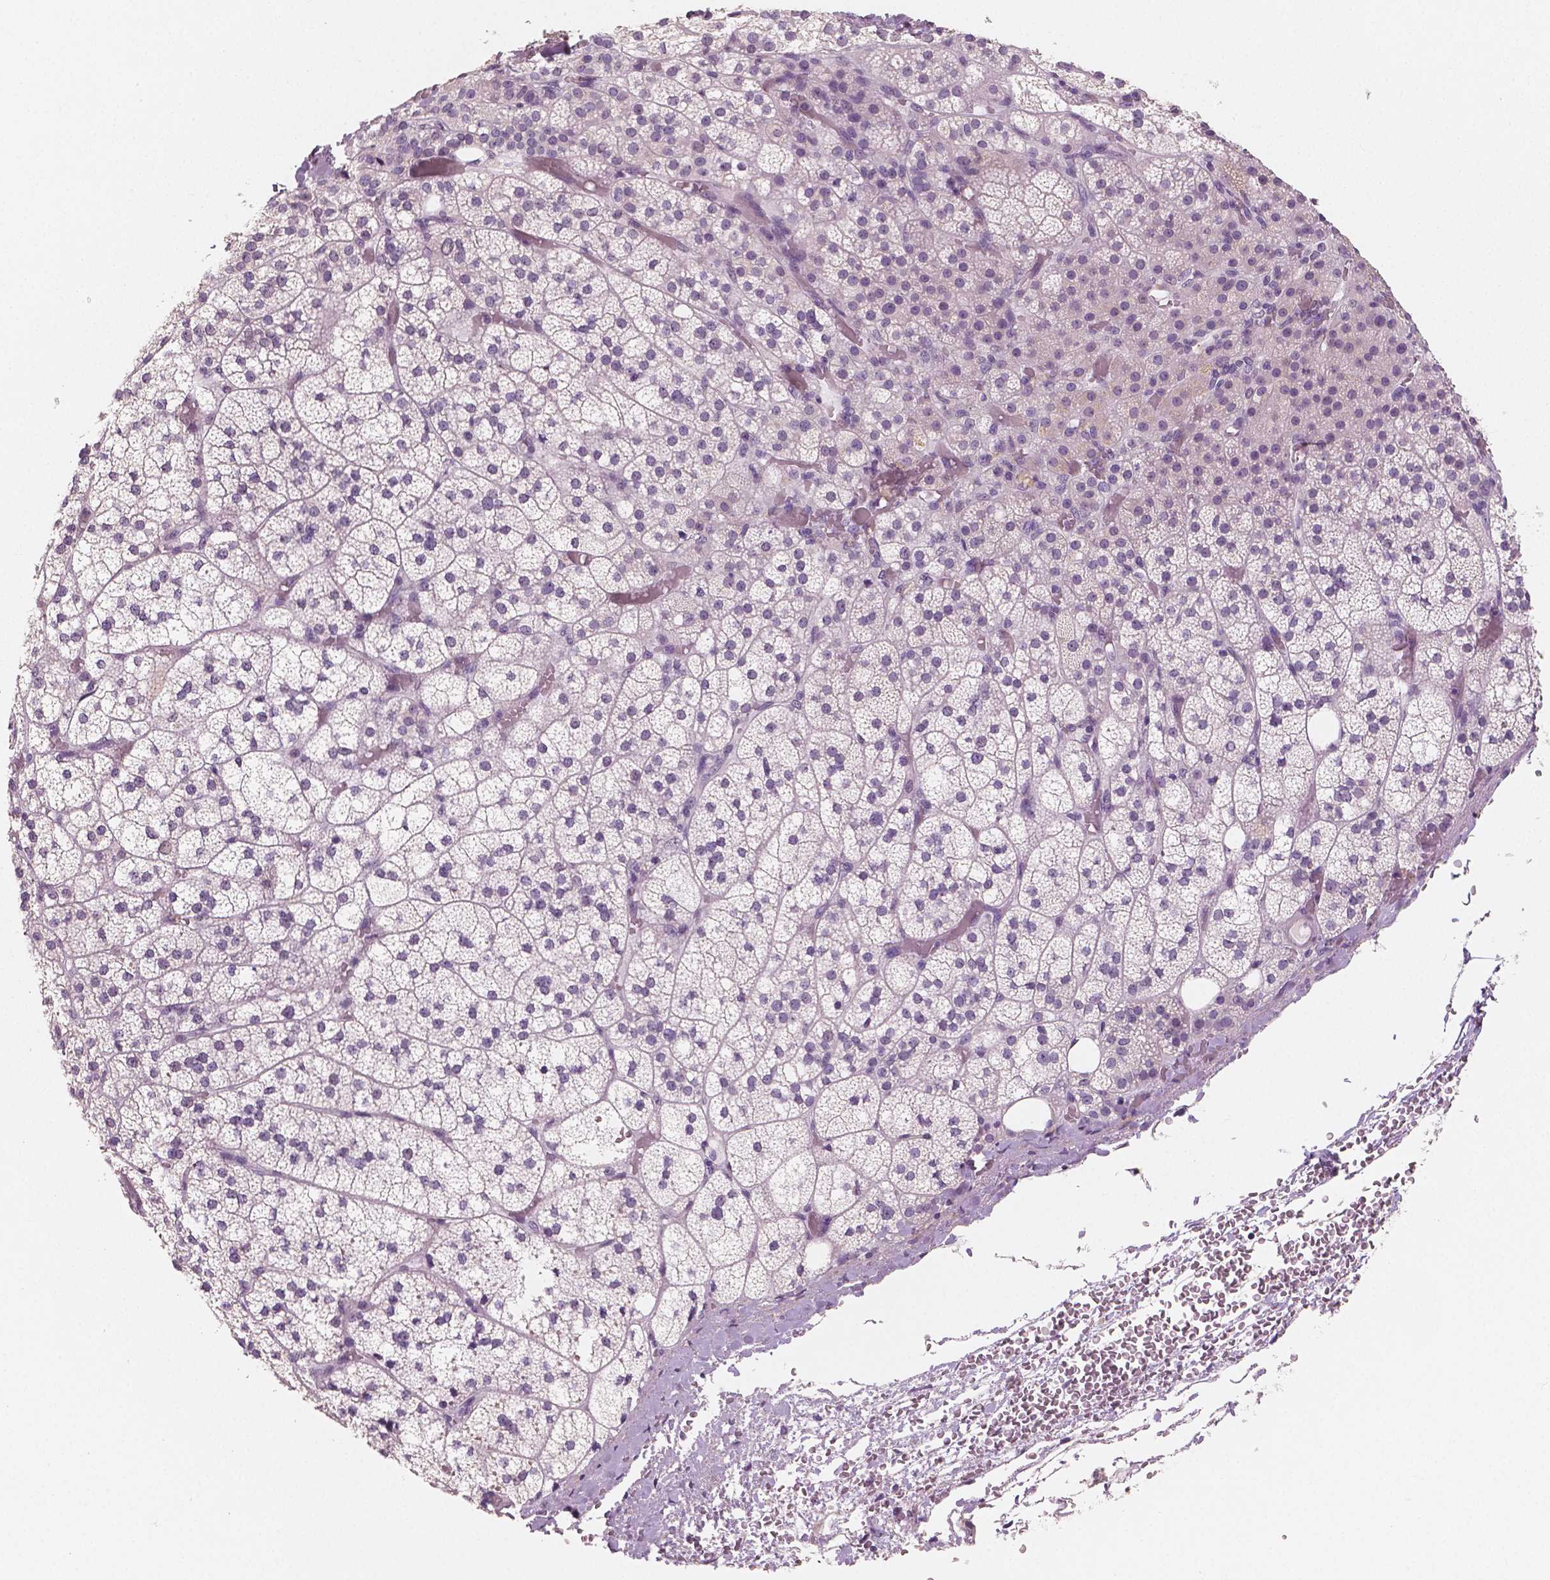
{"staining": {"intensity": "negative", "quantity": "none", "location": "none"}, "tissue": "adrenal gland", "cell_type": "Glandular cells", "image_type": "normal", "snomed": [{"axis": "morphology", "description": "Normal tissue, NOS"}, {"axis": "topography", "description": "Adrenal gland"}], "caption": "Immunohistochemistry photomicrograph of normal adrenal gland stained for a protein (brown), which displays no staining in glandular cells.", "gene": "KIT", "patient": {"sex": "female", "age": 60}}